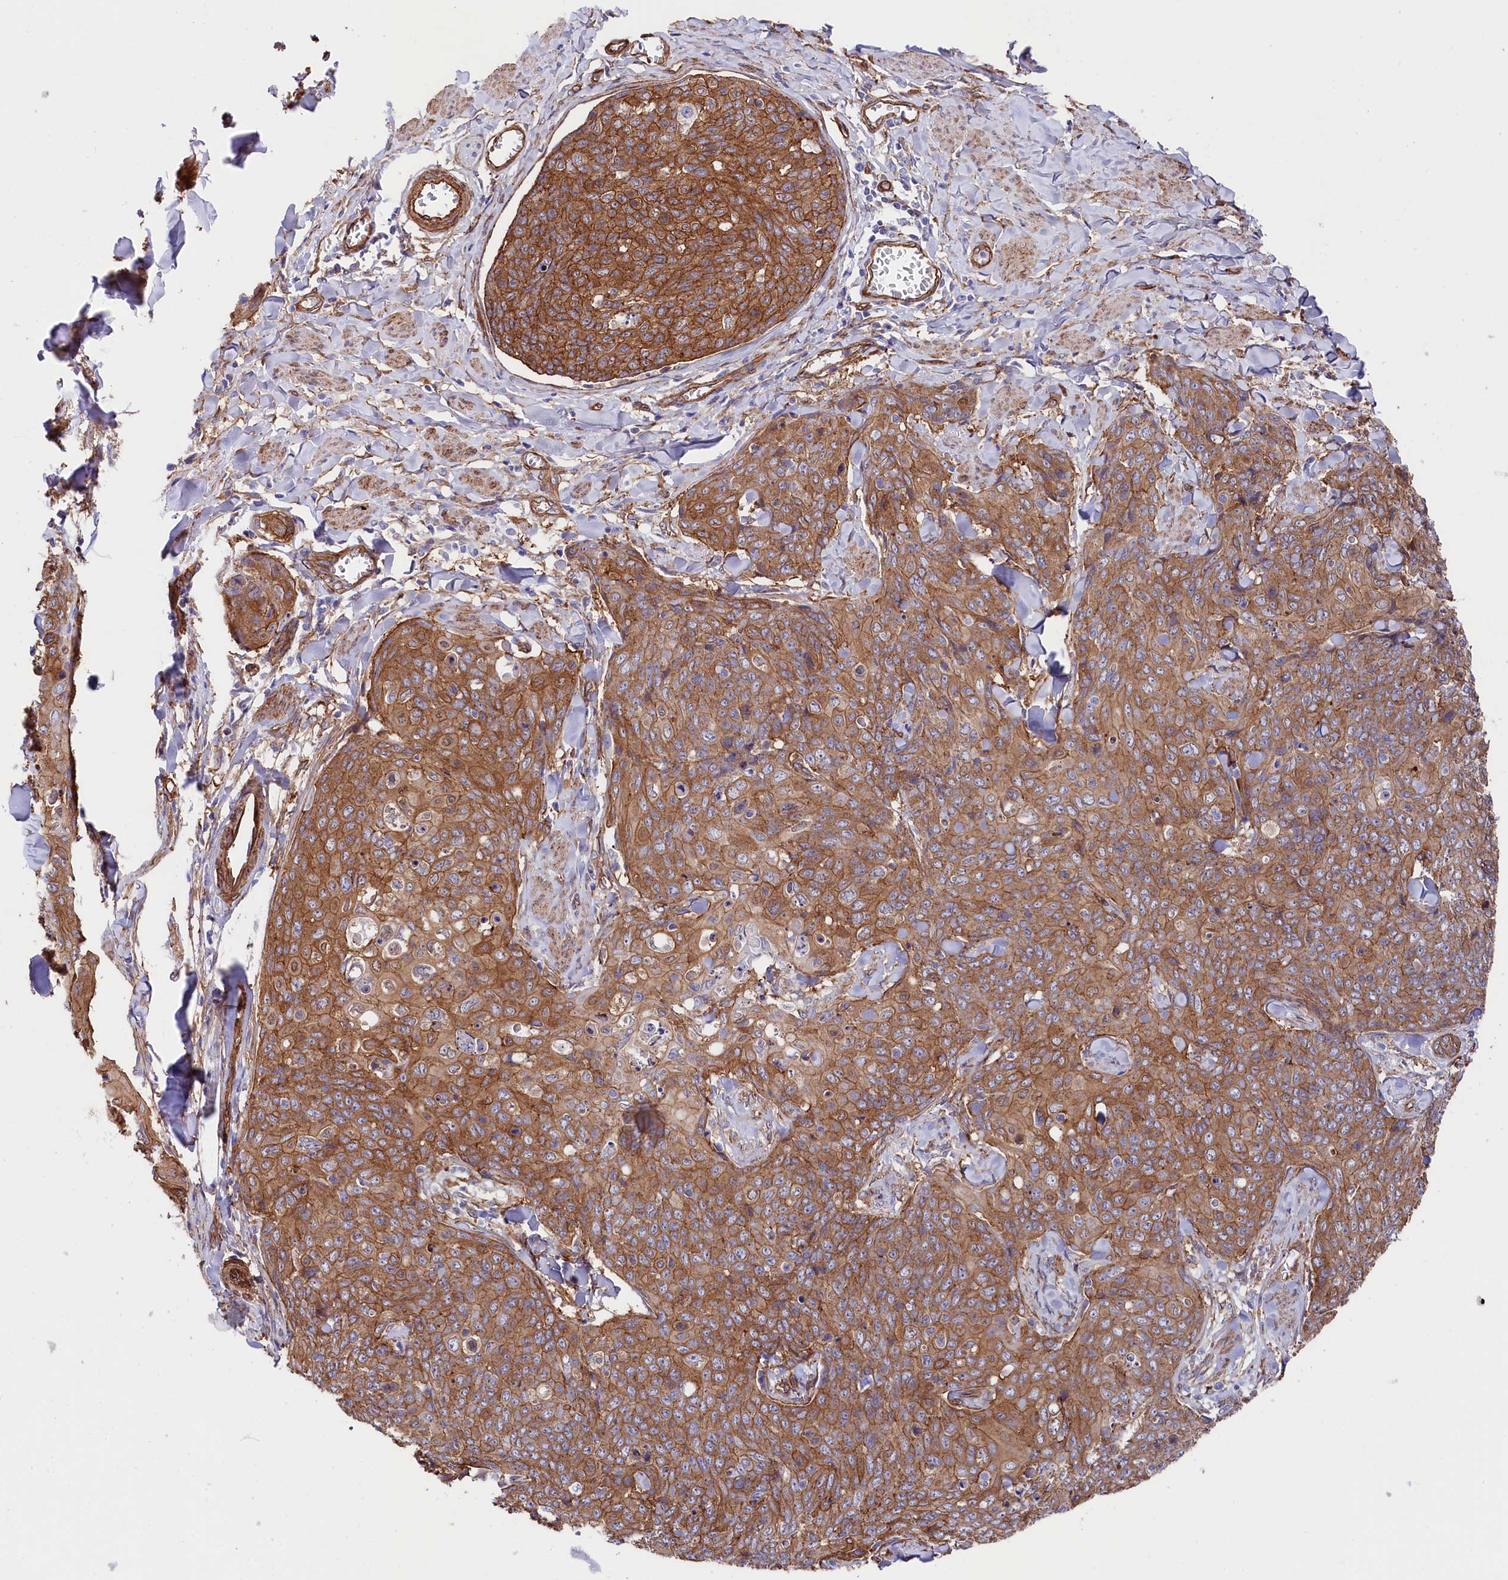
{"staining": {"intensity": "strong", "quantity": ">75%", "location": "cytoplasmic/membranous"}, "tissue": "skin cancer", "cell_type": "Tumor cells", "image_type": "cancer", "snomed": [{"axis": "morphology", "description": "Squamous cell carcinoma, NOS"}, {"axis": "topography", "description": "Skin"}, {"axis": "topography", "description": "Vulva"}], "caption": "Strong cytoplasmic/membranous protein positivity is identified in about >75% of tumor cells in skin cancer.", "gene": "TNKS1BP1", "patient": {"sex": "female", "age": 85}}